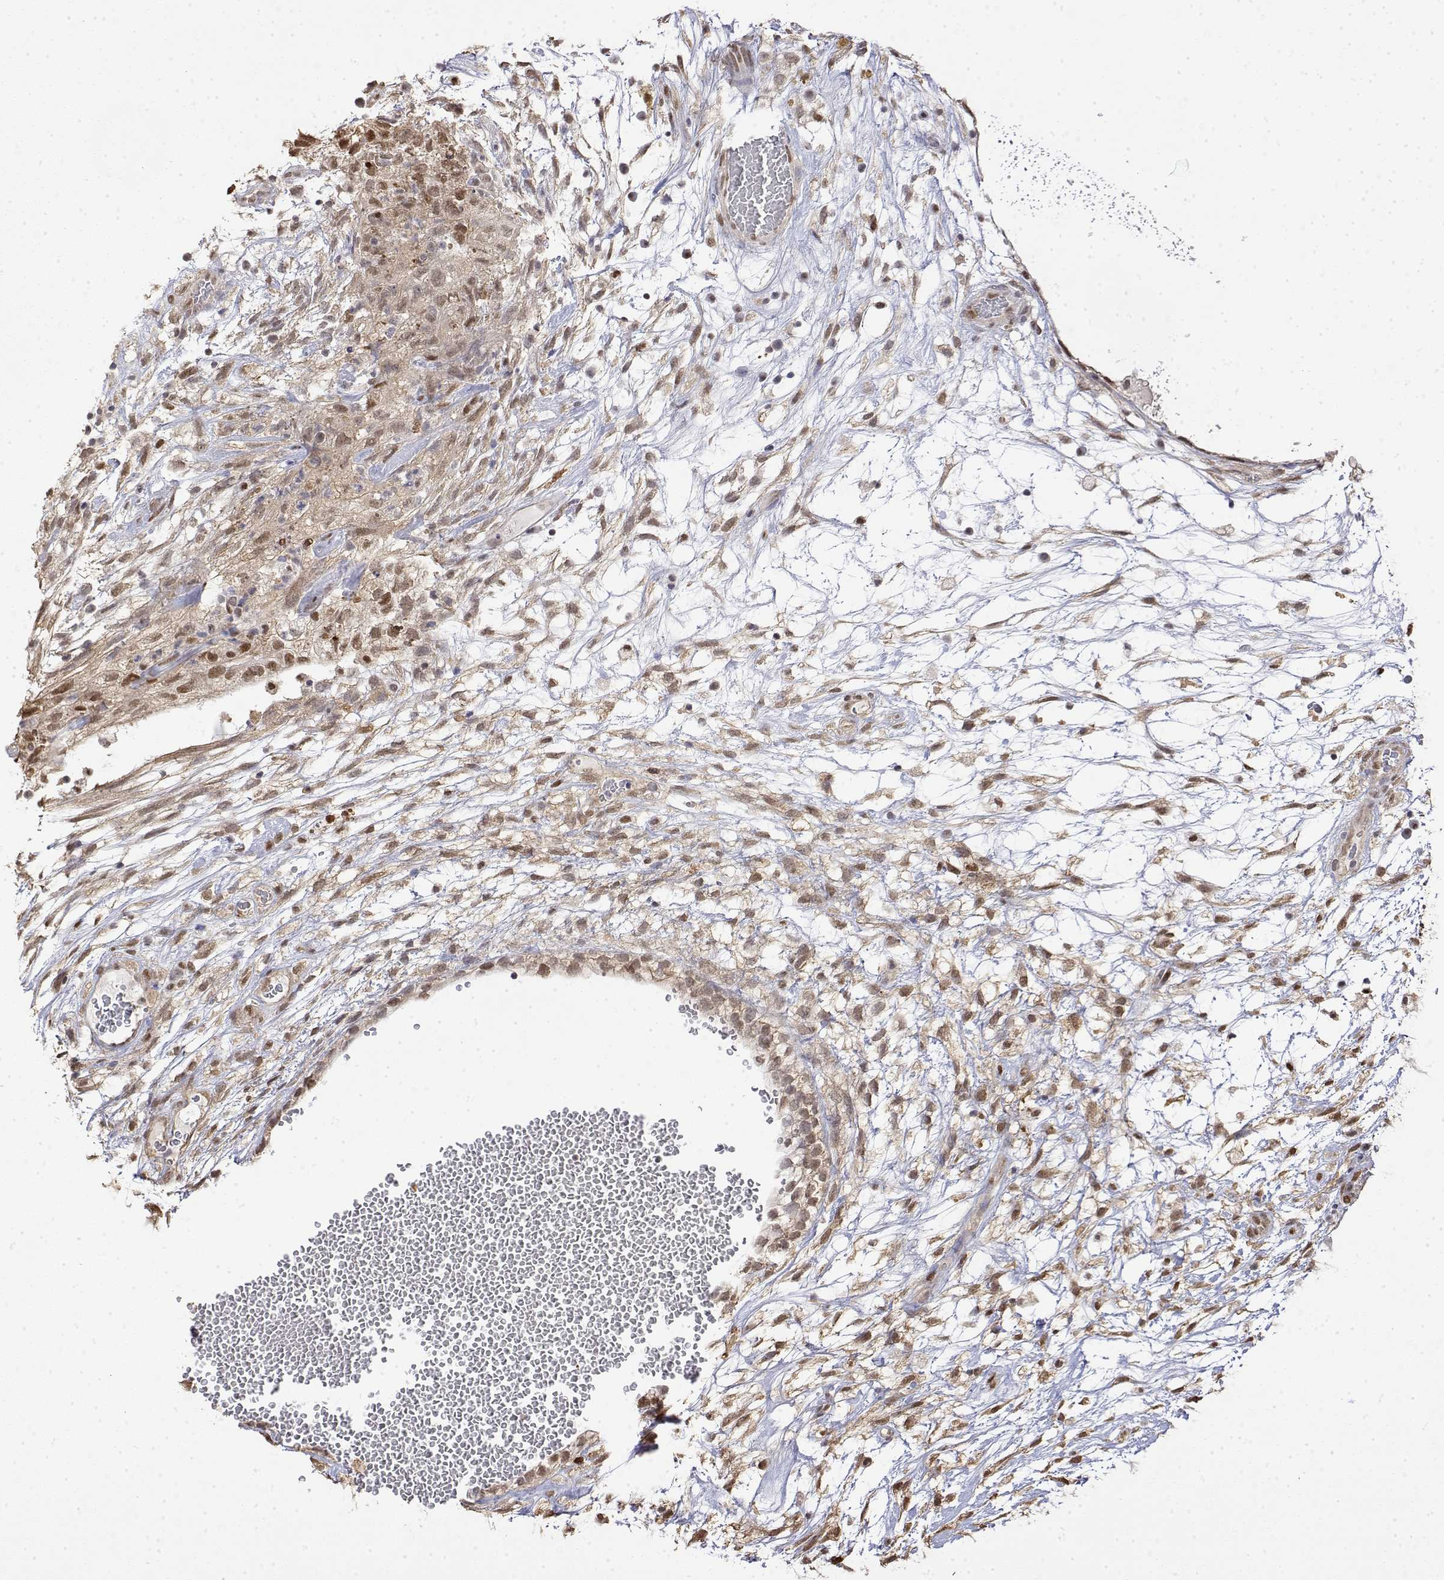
{"staining": {"intensity": "weak", "quantity": "25%-75%", "location": "nuclear"}, "tissue": "testis cancer", "cell_type": "Tumor cells", "image_type": "cancer", "snomed": [{"axis": "morphology", "description": "Normal tissue, NOS"}, {"axis": "morphology", "description": "Carcinoma, Embryonal, NOS"}, {"axis": "topography", "description": "Testis"}], "caption": "IHC (DAB (3,3'-diaminobenzidine)) staining of human testis cancer demonstrates weak nuclear protein positivity in approximately 25%-75% of tumor cells.", "gene": "TPI1", "patient": {"sex": "male", "age": 32}}